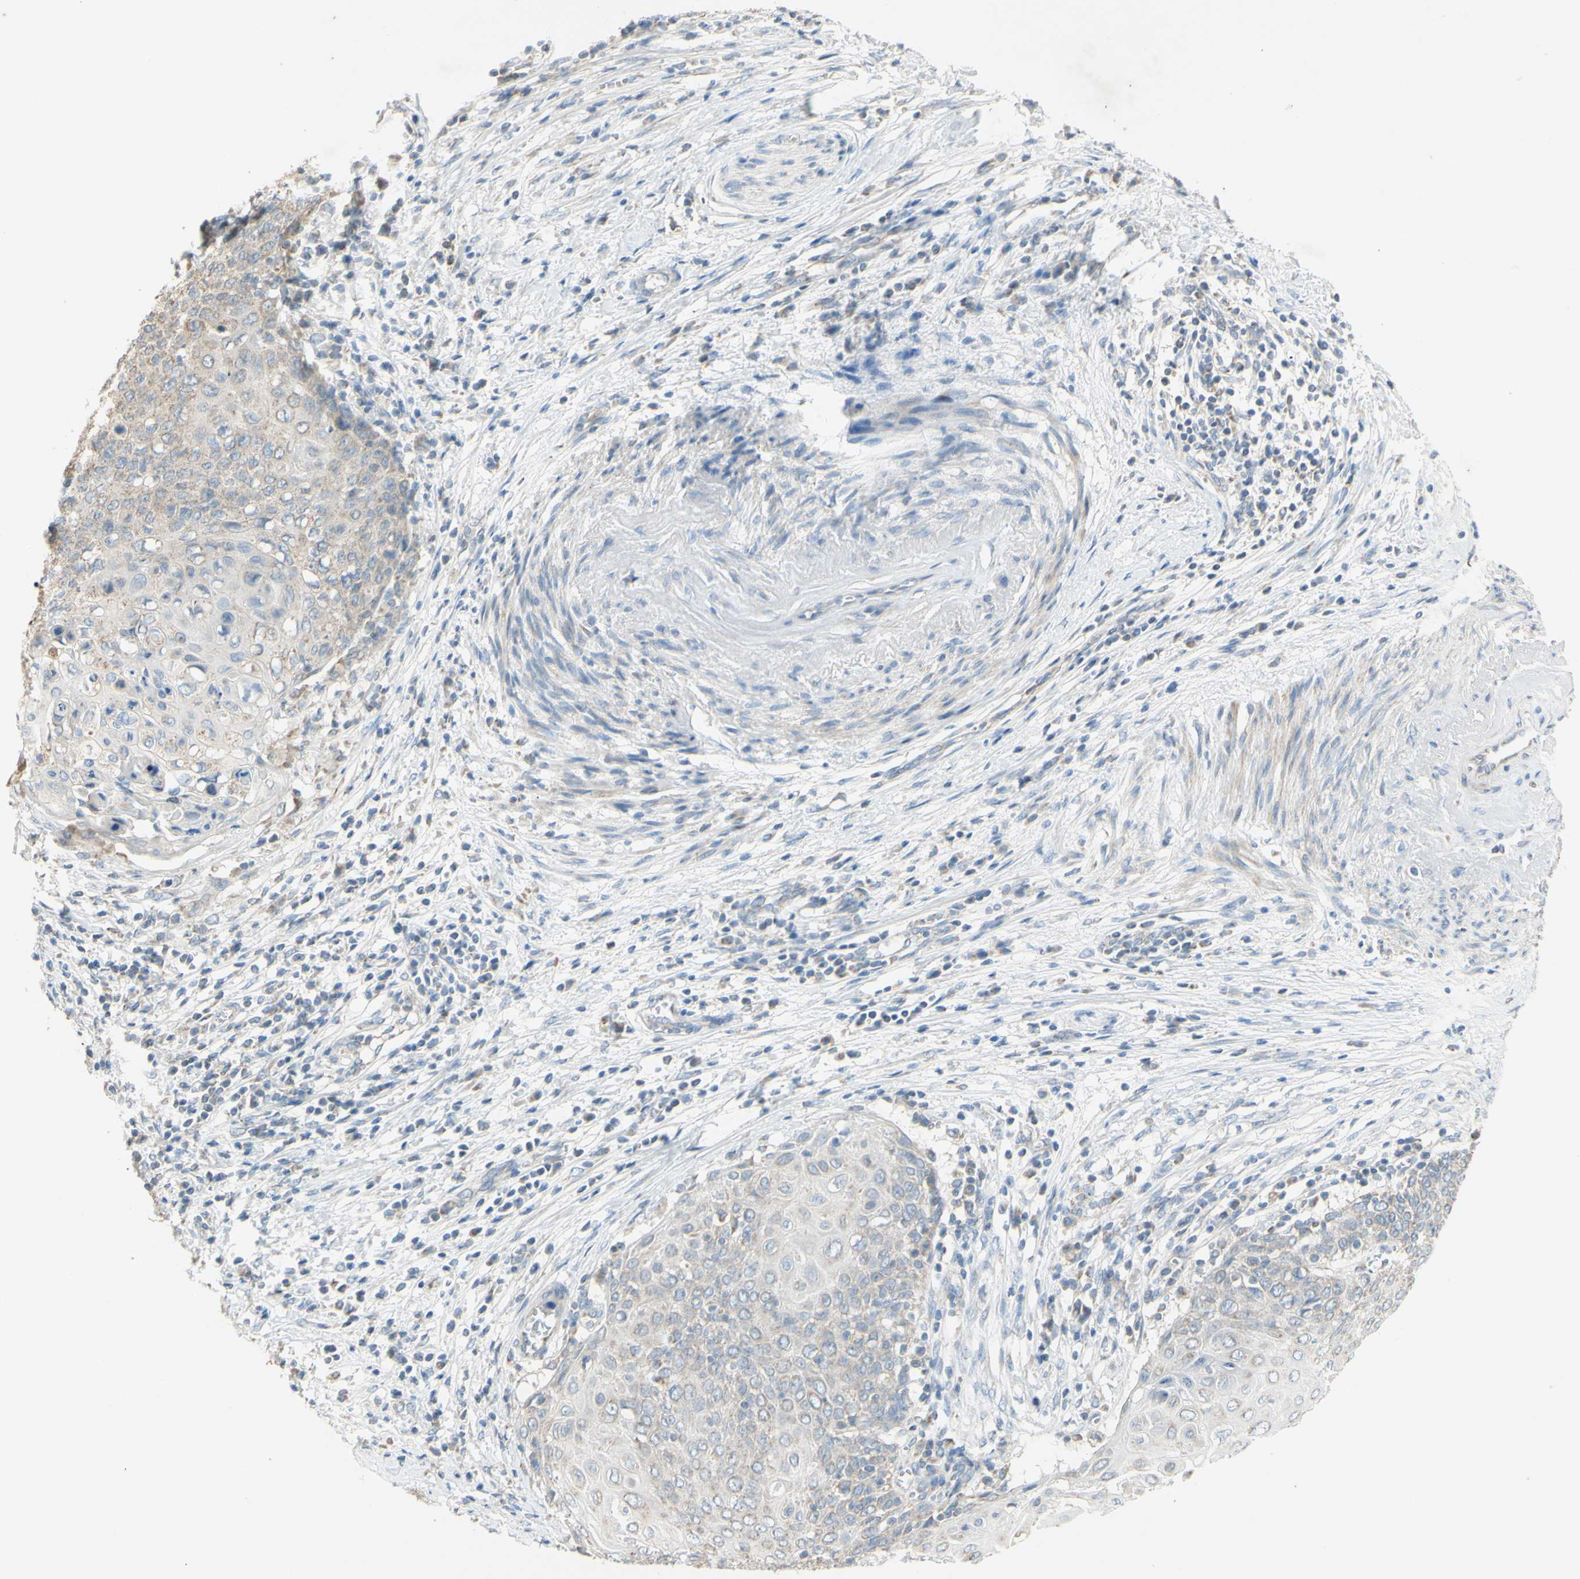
{"staining": {"intensity": "moderate", "quantity": "25%-75%", "location": "cytoplasmic/membranous"}, "tissue": "cervical cancer", "cell_type": "Tumor cells", "image_type": "cancer", "snomed": [{"axis": "morphology", "description": "Squamous cell carcinoma, NOS"}, {"axis": "topography", "description": "Cervix"}], "caption": "This histopathology image reveals cervical squamous cell carcinoma stained with immunohistochemistry (IHC) to label a protein in brown. The cytoplasmic/membranous of tumor cells show moderate positivity for the protein. Nuclei are counter-stained blue.", "gene": "PTGIS", "patient": {"sex": "female", "age": 39}}